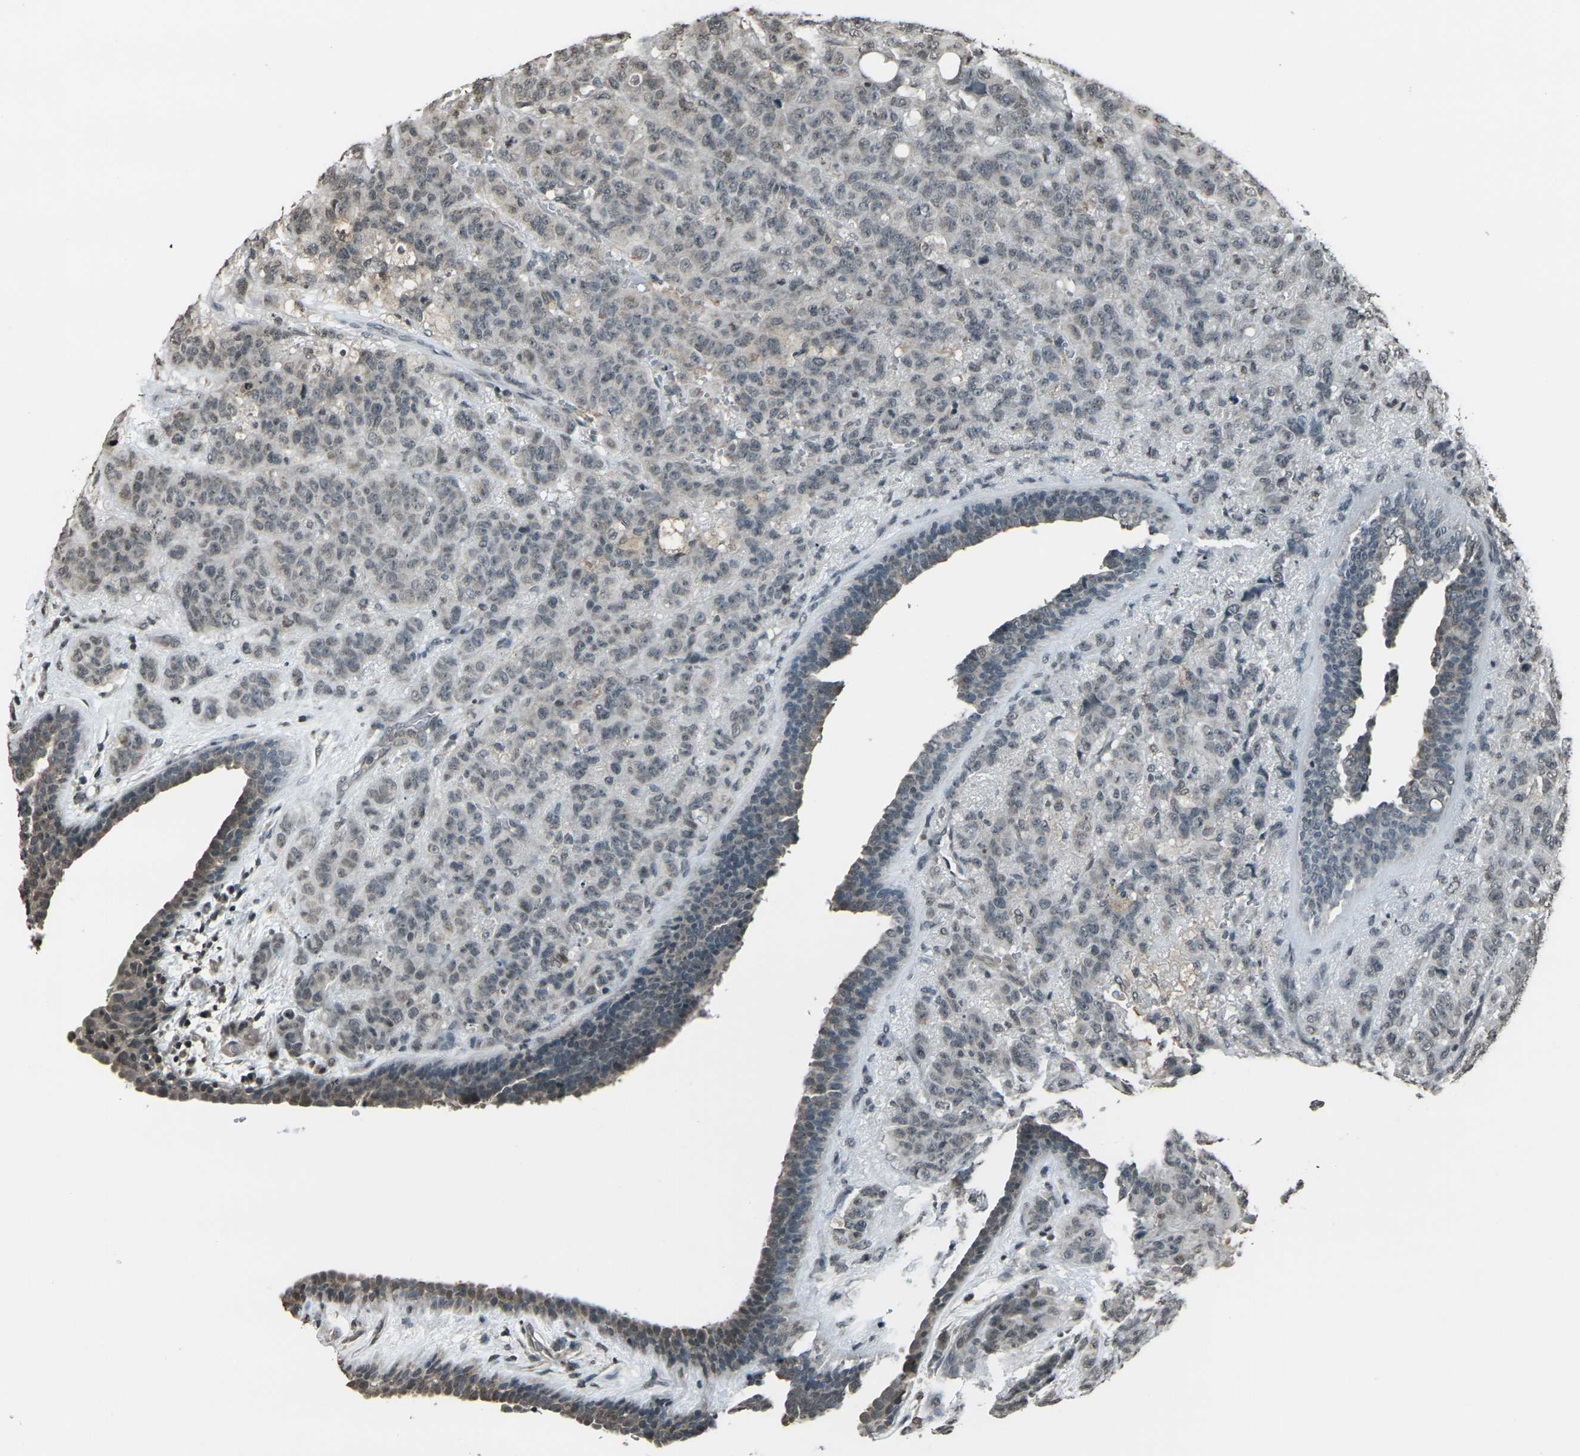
{"staining": {"intensity": "negative", "quantity": "none", "location": "none"}, "tissue": "breast cancer", "cell_type": "Tumor cells", "image_type": "cancer", "snomed": [{"axis": "morphology", "description": "Duct carcinoma"}, {"axis": "topography", "description": "Breast"}], "caption": "Immunohistochemistry (IHC) histopathology image of human breast infiltrating ductal carcinoma stained for a protein (brown), which exhibits no positivity in tumor cells. (Brightfield microscopy of DAB immunohistochemistry (IHC) at high magnification).", "gene": "PRPF8", "patient": {"sex": "female", "age": 40}}